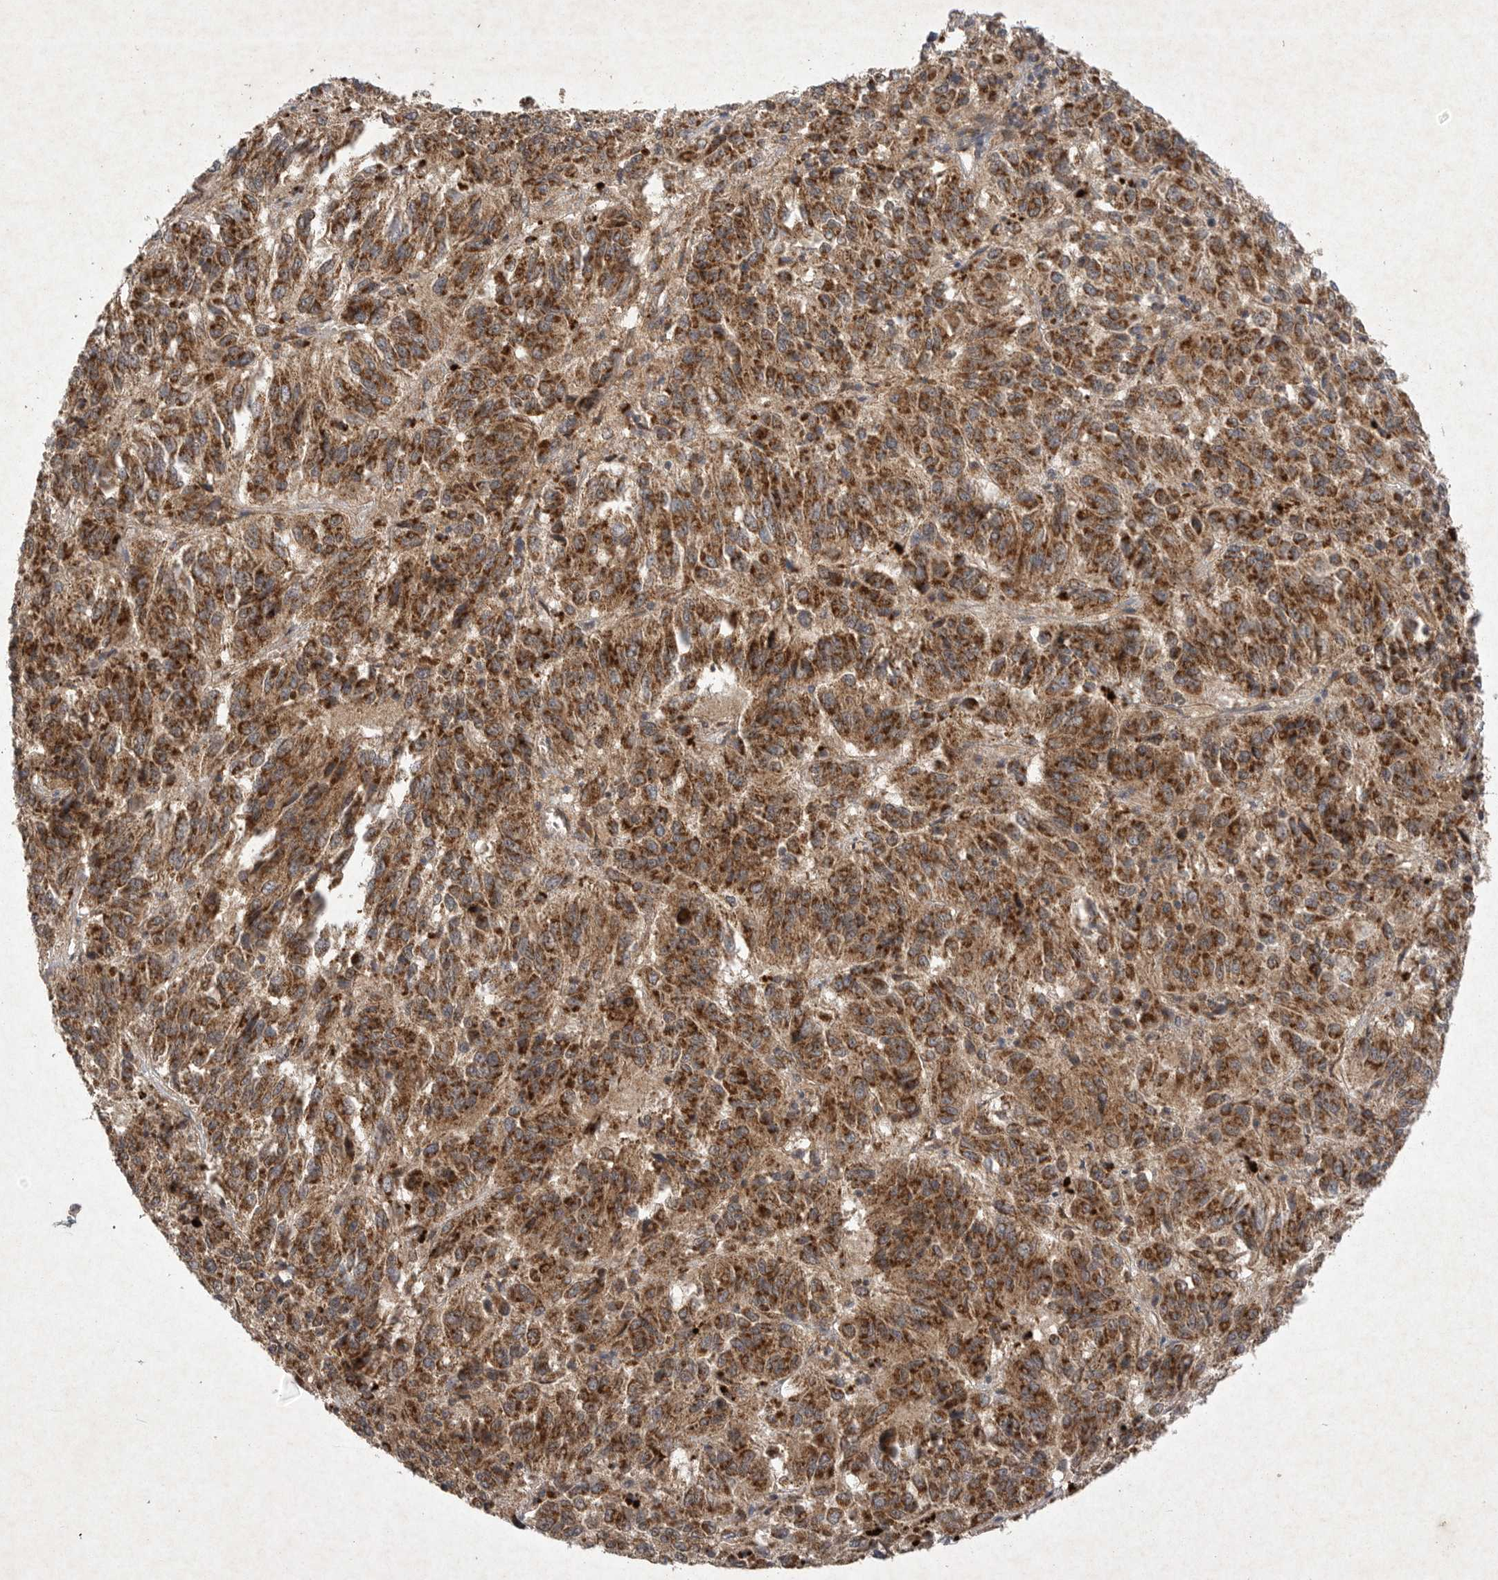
{"staining": {"intensity": "strong", "quantity": ">75%", "location": "cytoplasmic/membranous"}, "tissue": "melanoma", "cell_type": "Tumor cells", "image_type": "cancer", "snomed": [{"axis": "morphology", "description": "Malignant melanoma, Metastatic site"}, {"axis": "topography", "description": "Lung"}], "caption": "The image displays immunohistochemical staining of melanoma. There is strong cytoplasmic/membranous expression is identified in about >75% of tumor cells. (IHC, brightfield microscopy, high magnification).", "gene": "DDR1", "patient": {"sex": "male", "age": 64}}